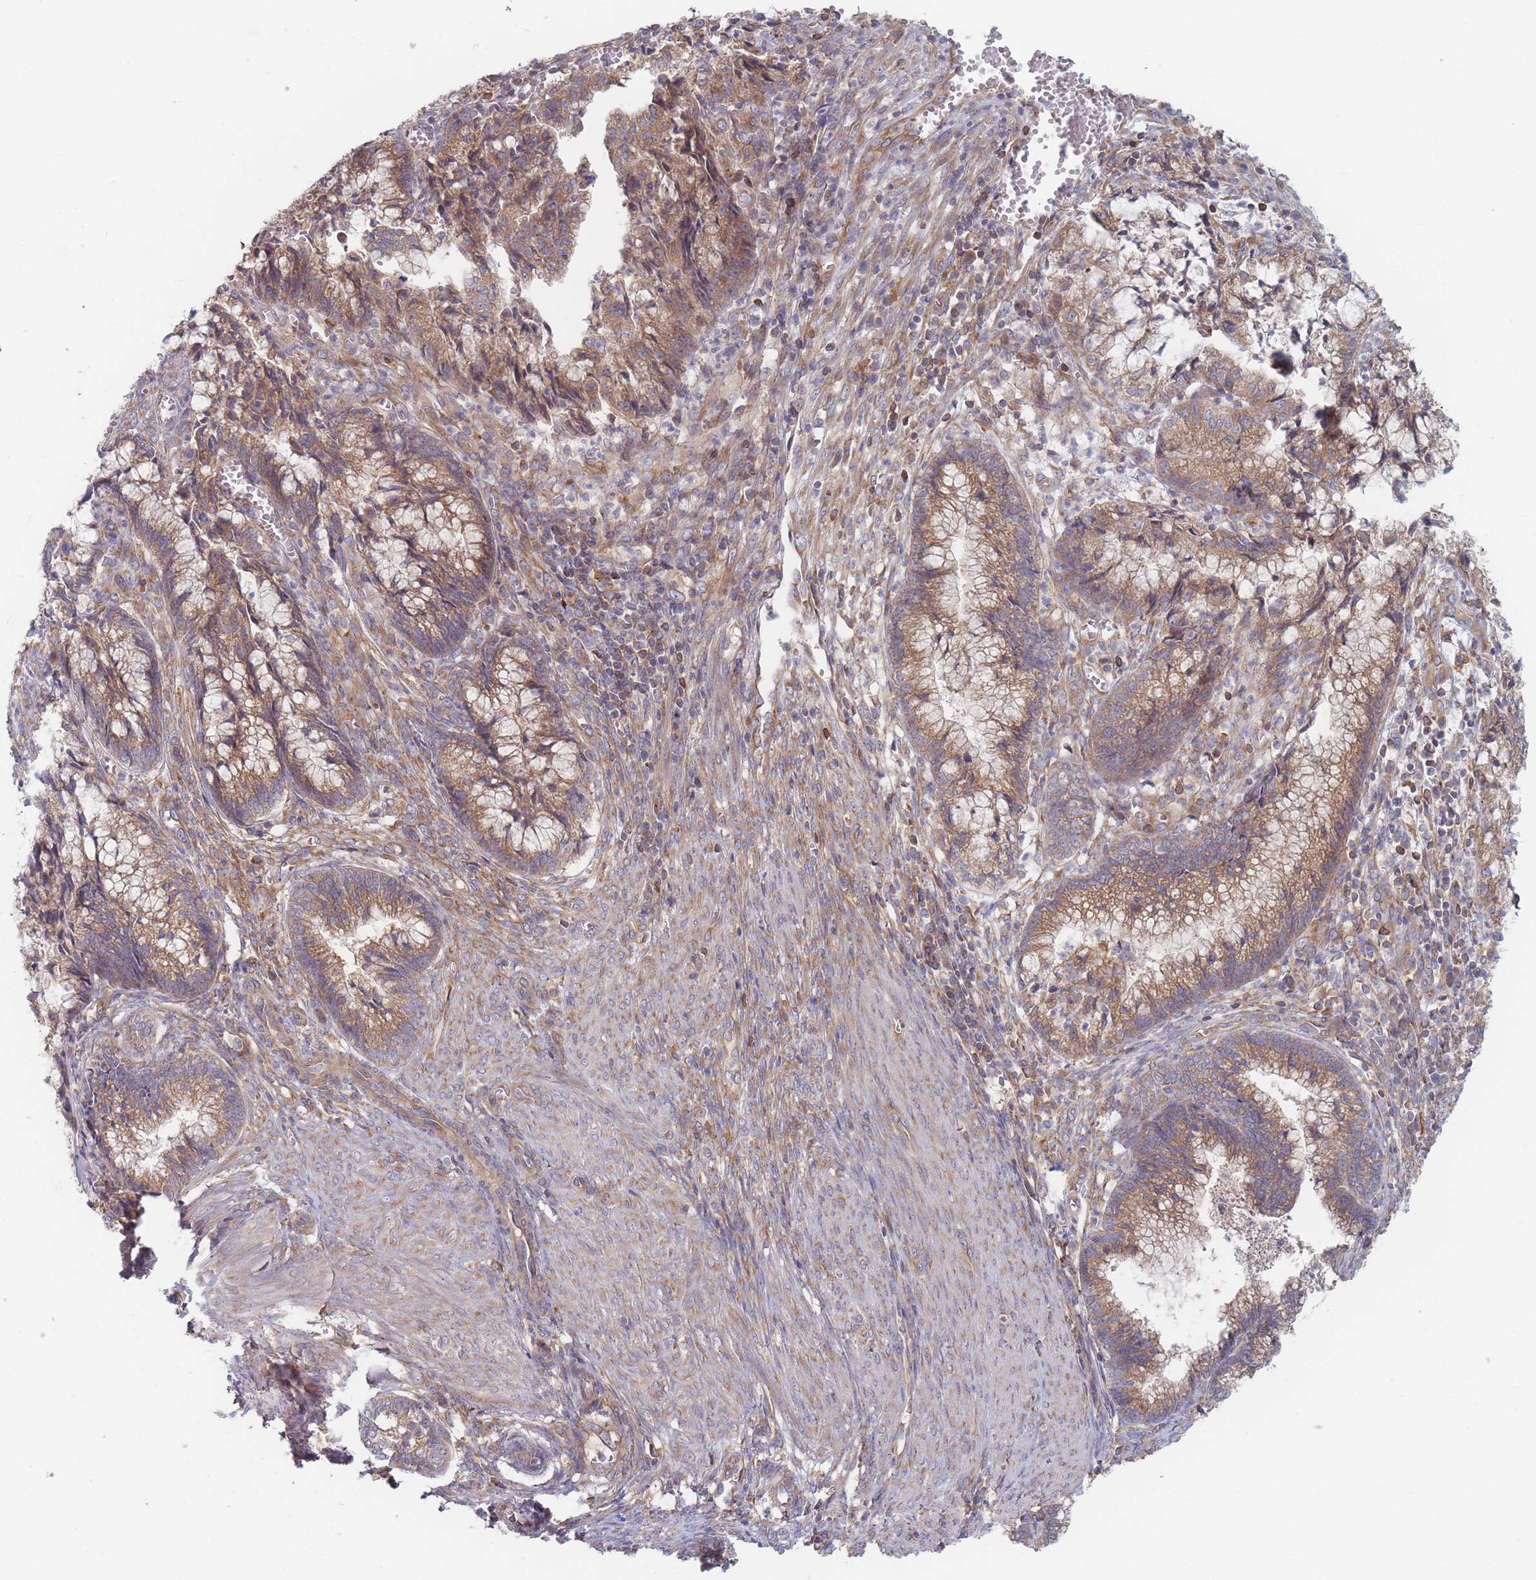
{"staining": {"intensity": "moderate", "quantity": ">75%", "location": "cytoplasmic/membranous"}, "tissue": "cervical cancer", "cell_type": "Tumor cells", "image_type": "cancer", "snomed": [{"axis": "morphology", "description": "Adenocarcinoma, NOS"}, {"axis": "topography", "description": "Cervix"}], "caption": "IHC of human adenocarcinoma (cervical) displays medium levels of moderate cytoplasmic/membranous staining in about >75% of tumor cells.", "gene": "KDSR", "patient": {"sex": "female", "age": 44}}